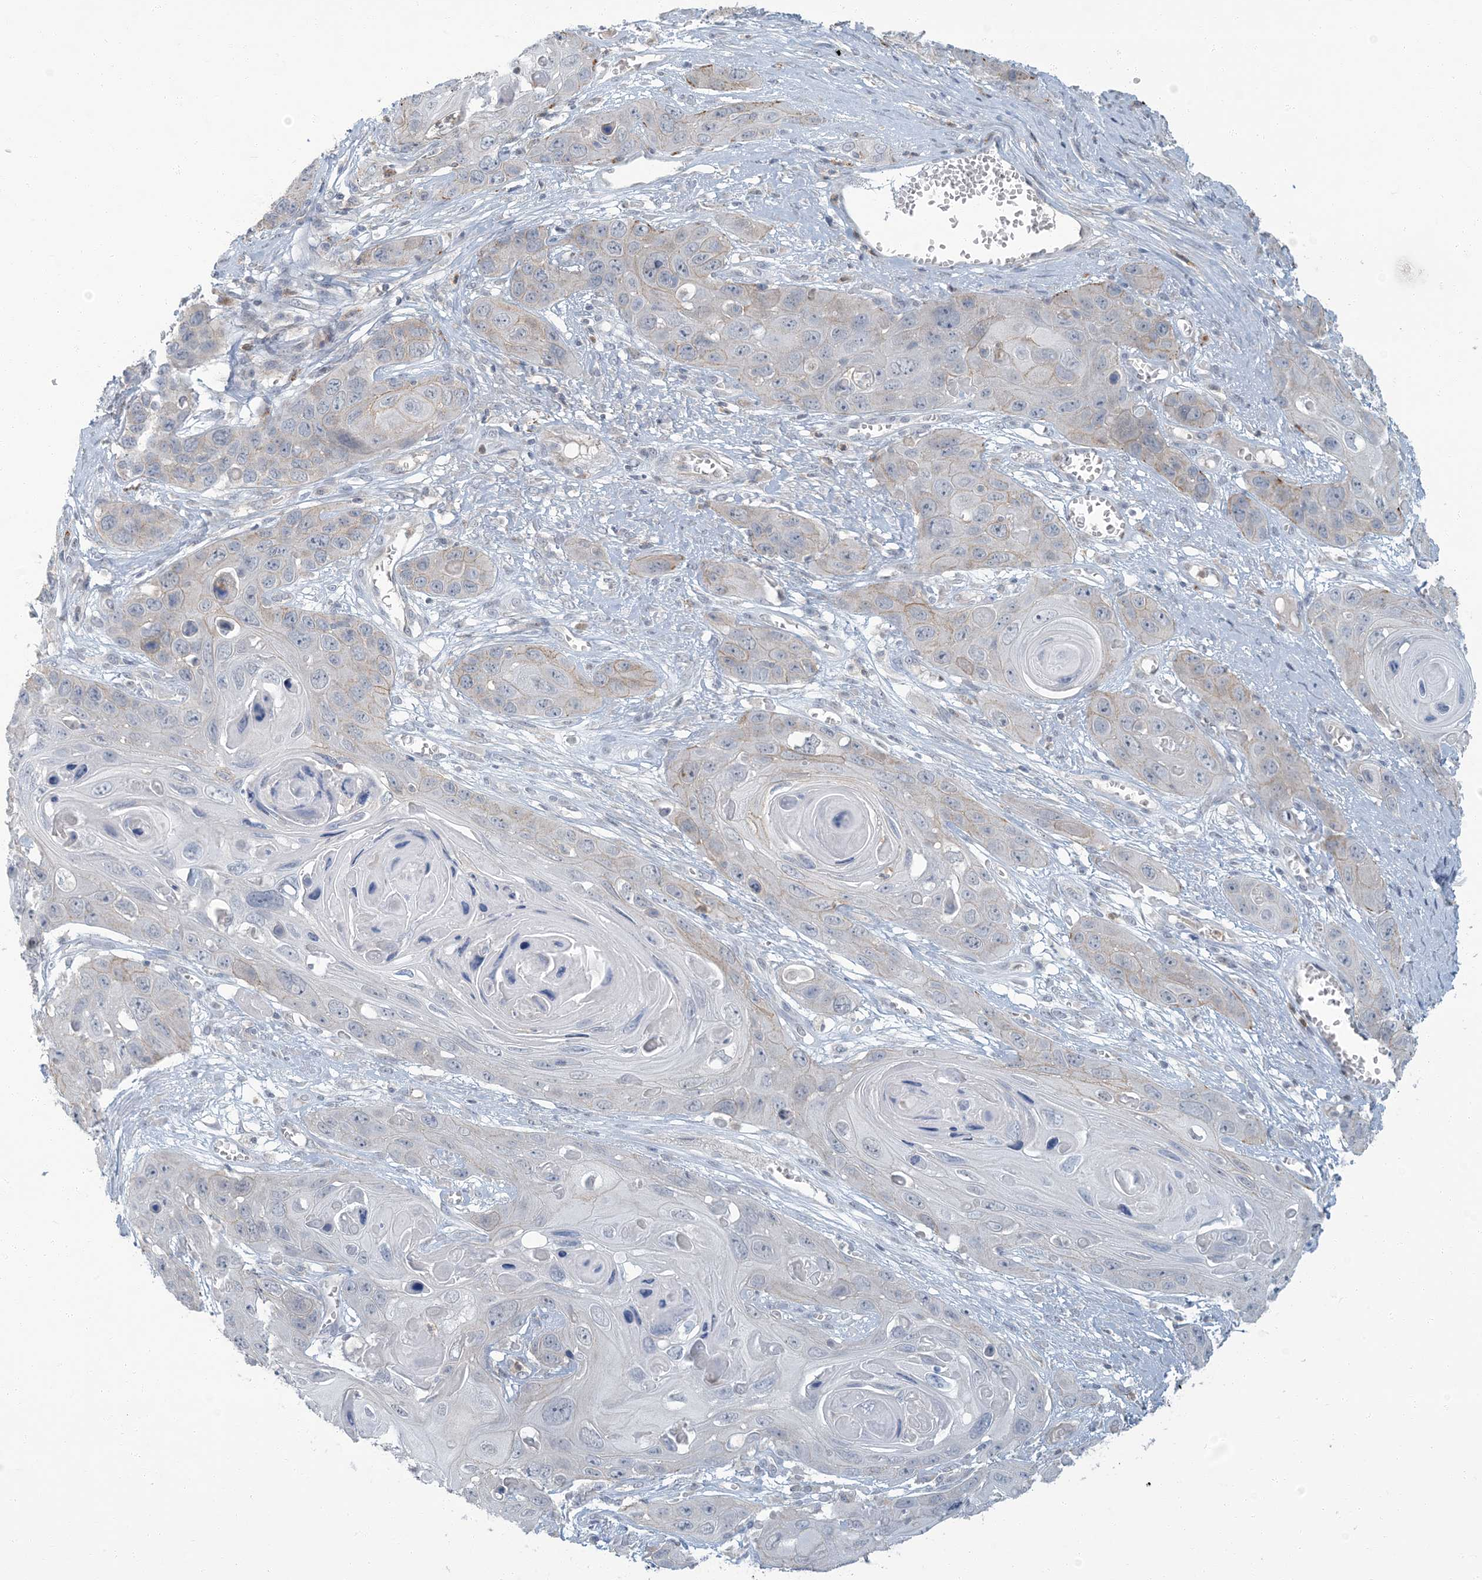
{"staining": {"intensity": "negative", "quantity": "none", "location": "none"}, "tissue": "skin cancer", "cell_type": "Tumor cells", "image_type": "cancer", "snomed": [{"axis": "morphology", "description": "Squamous cell carcinoma, NOS"}, {"axis": "topography", "description": "Skin"}], "caption": "Immunohistochemistry (IHC) photomicrograph of neoplastic tissue: skin cancer (squamous cell carcinoma) stained with DAB displays no significant protein staining in tumor cells.", "gene": "EPHA4", "patient": {"sex": "male", "age": 55}}